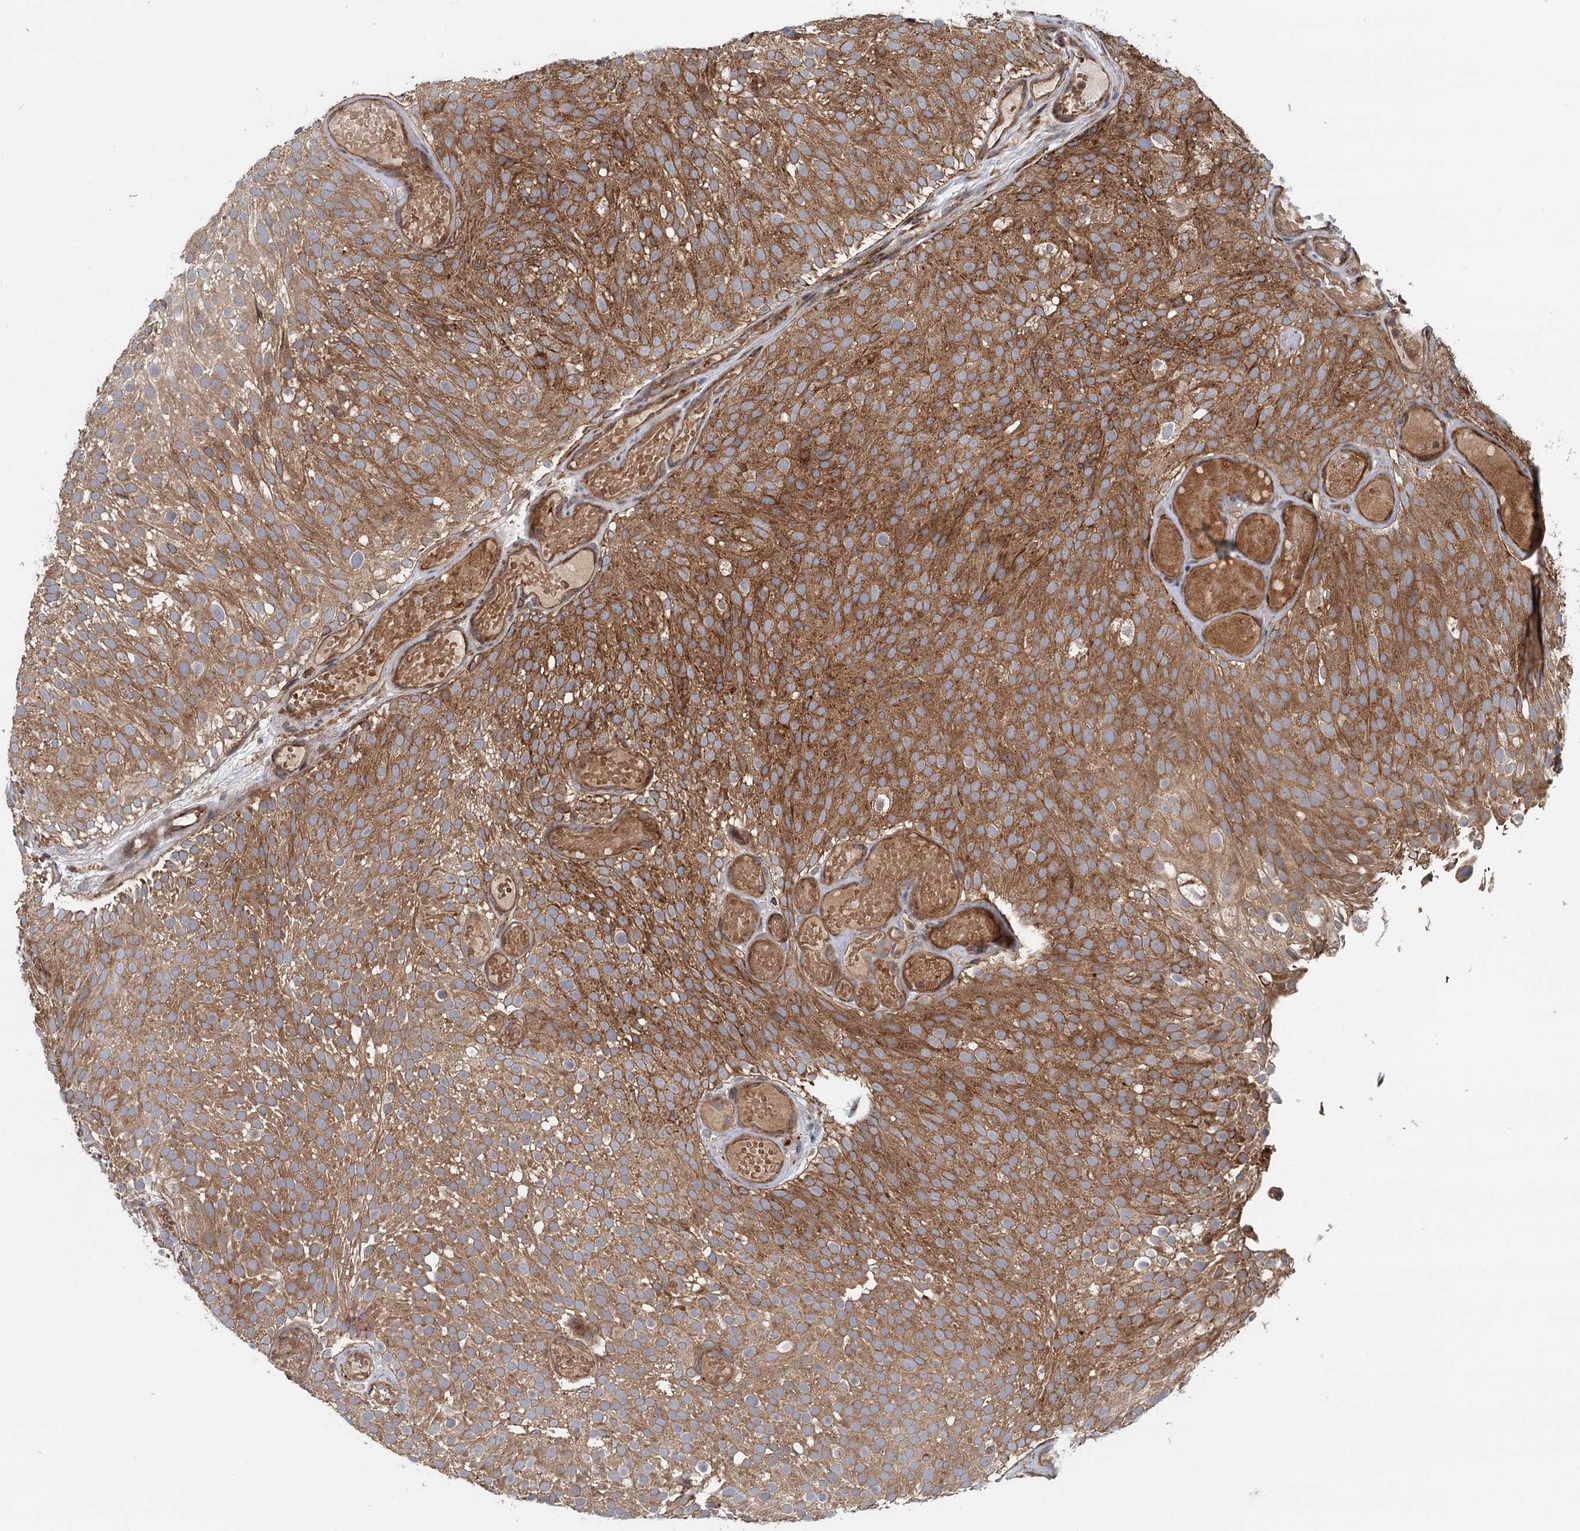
{"staining": {"intensity": "moderate", "quantity": ">75%", "location": "cytoplasmic/membranous"}, "tissue": "urothelial cancer", "cell_type": "Tumor cells", "image_type": "cancer", "snomed": [{"axis": "morphology", "description": "Urothelial carcinoma, Low grade"}, {"axis": "topography", "description": "Urinary bladder"}], "caption": "Brown immunohistochemical staining in low-grade urothelial carcinoma exhibits moderate cytoplasmic/membranous expression in approximately >75% of tumor cells.", "gene": "RNF111", "patient": {"sex": "male", "age": 78}}